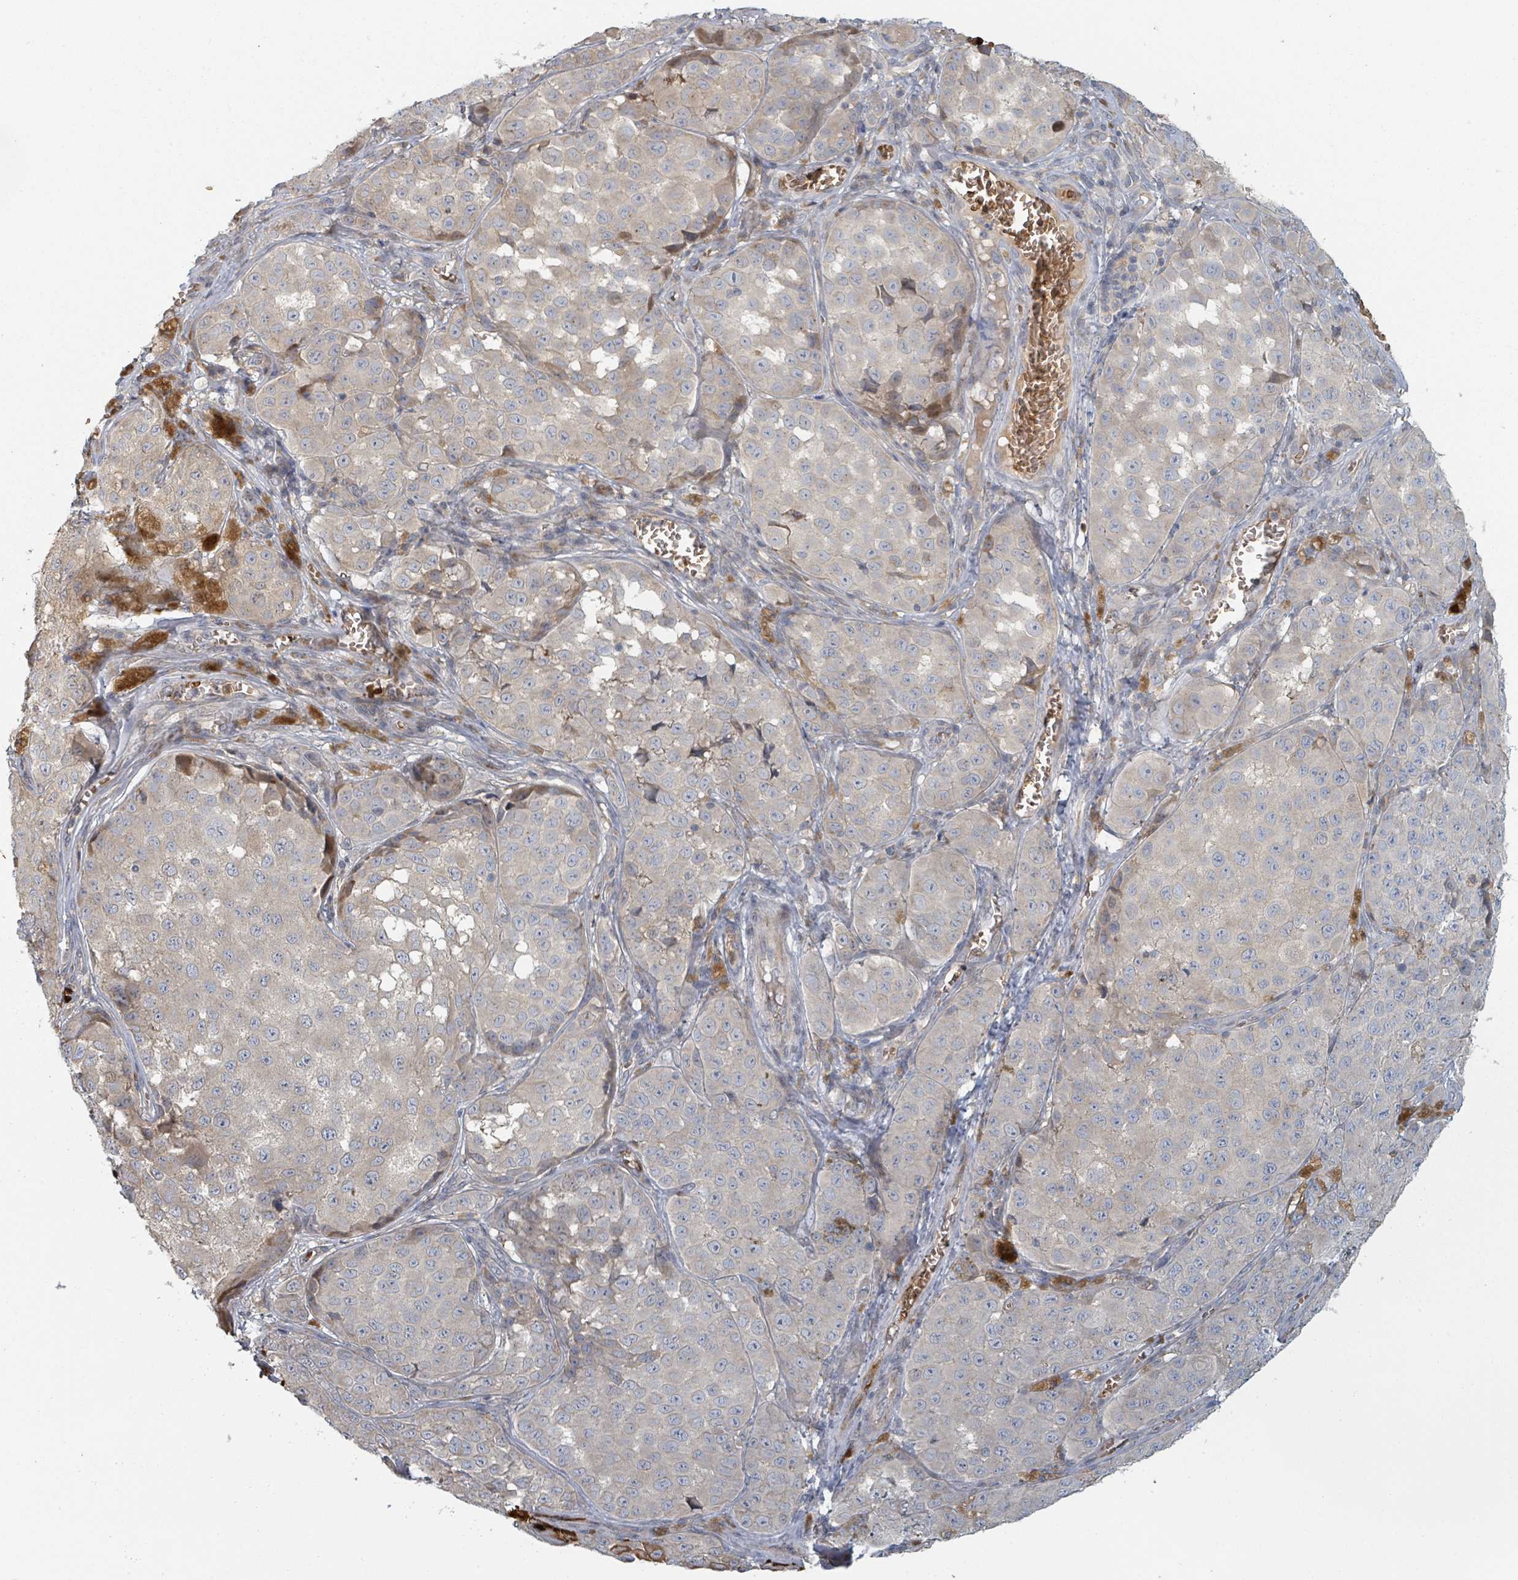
{"staining": {"intensity": "negative", "quantity": "none", "location": "none"}, "tissue": "melanoma", "cell_type": "Tumor cells", "image_type": "cancer", "snomed": [{"axis": "morphology", "description": "Malignant melanoma, NOS"}, {"axis": "topography", "description": "Skin"}], "caption": "There is no significant positivity in tumor cells of melanoma.", "gene": "TRPC4AP", "patient": {"sex": "male", "age": 64}}